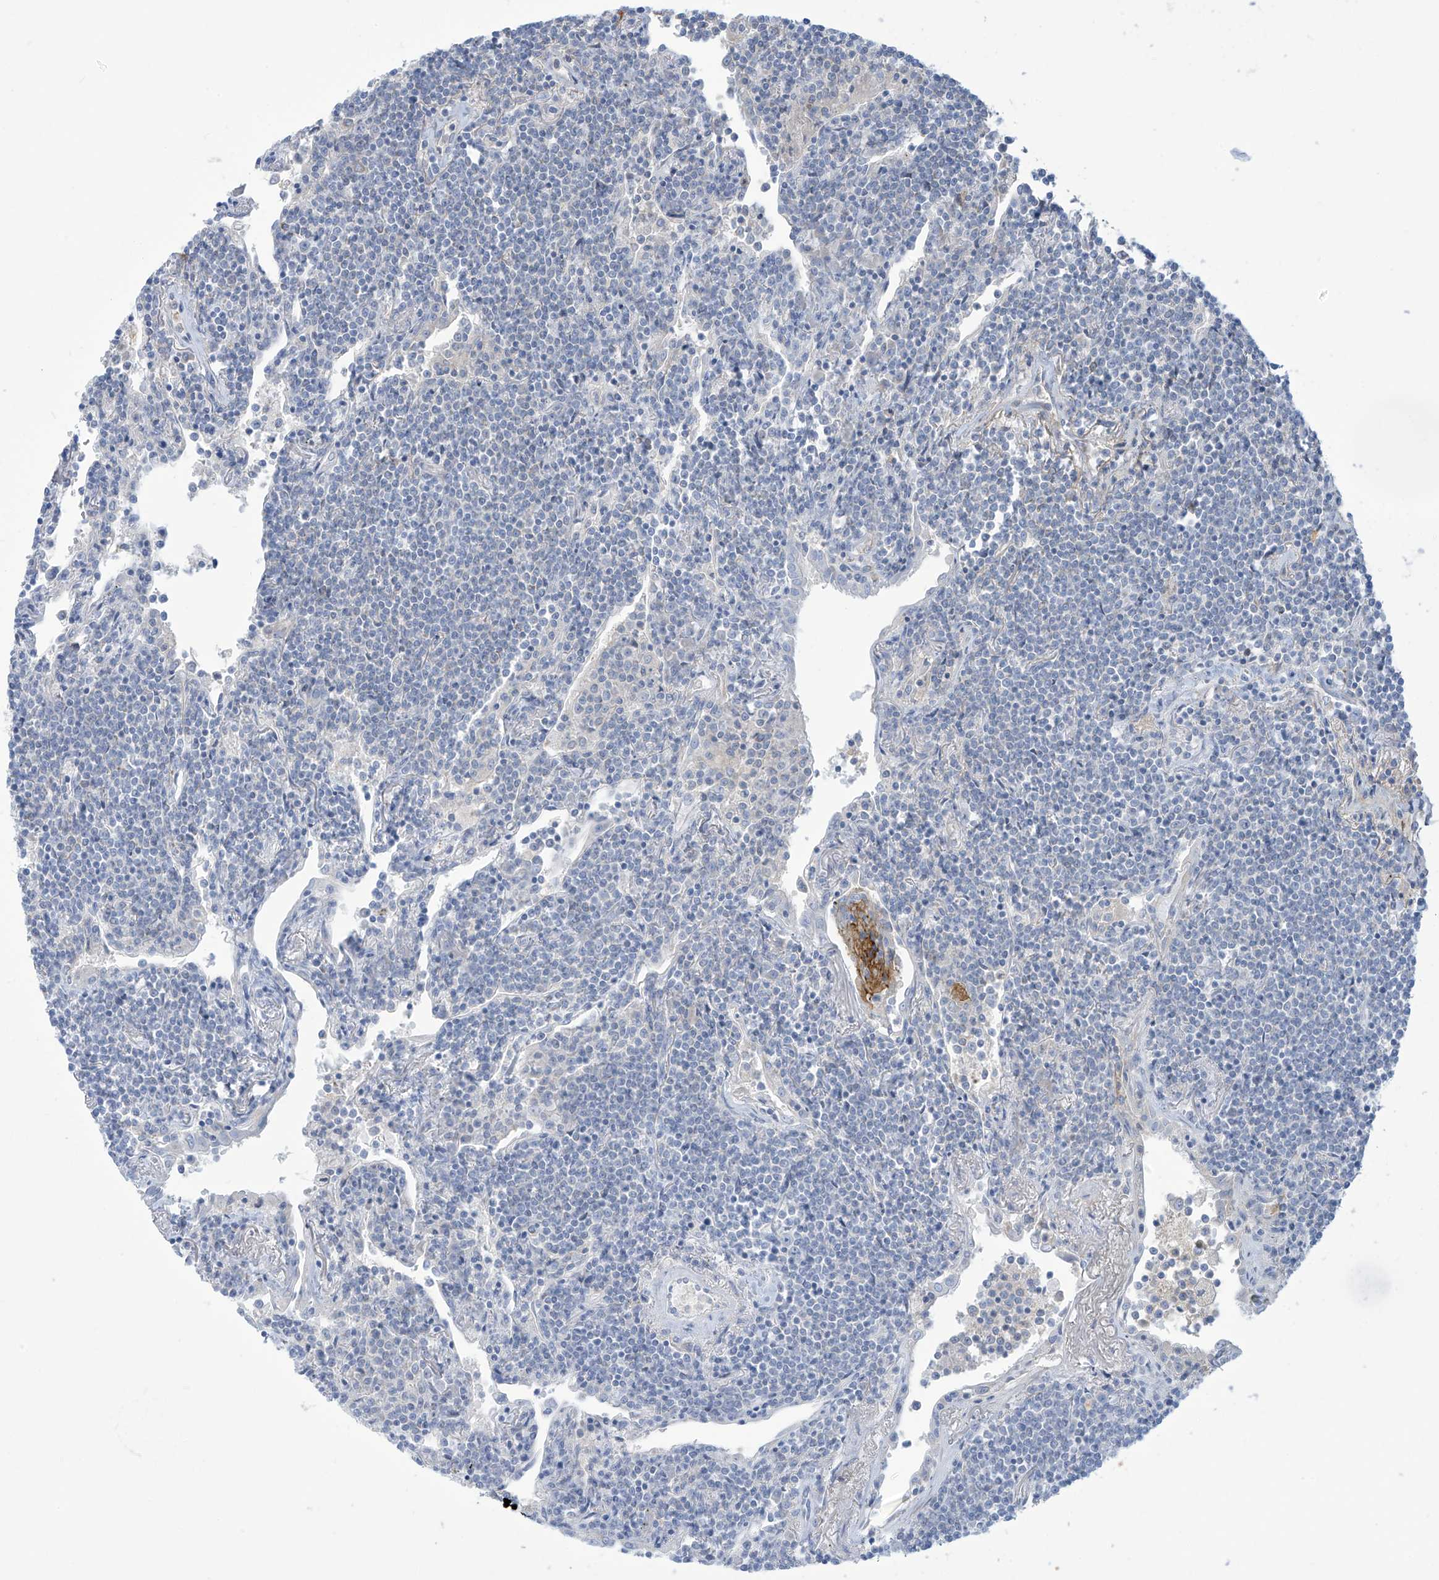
{"staining": {"intensity": "negative", "quantity": "none", "location": "none"}, "tissue": "lymphoma", "cell_type": "Tumor cells", "image_type": "cancer", "snomed": [{"axis": "morphology", "description": "Malignant lymphoma, non-Hodgkin's type, Low grade"}, {"axis": "topography", "description": "Lung"}], "caption": "This is an IHC photomicrograph of low-grade malignant lymphoma, non-Hodgkin's type. There is no positivity in tumor cells.", "gene": "FABP2", "patient": {"sex": "female", "age": 71}}